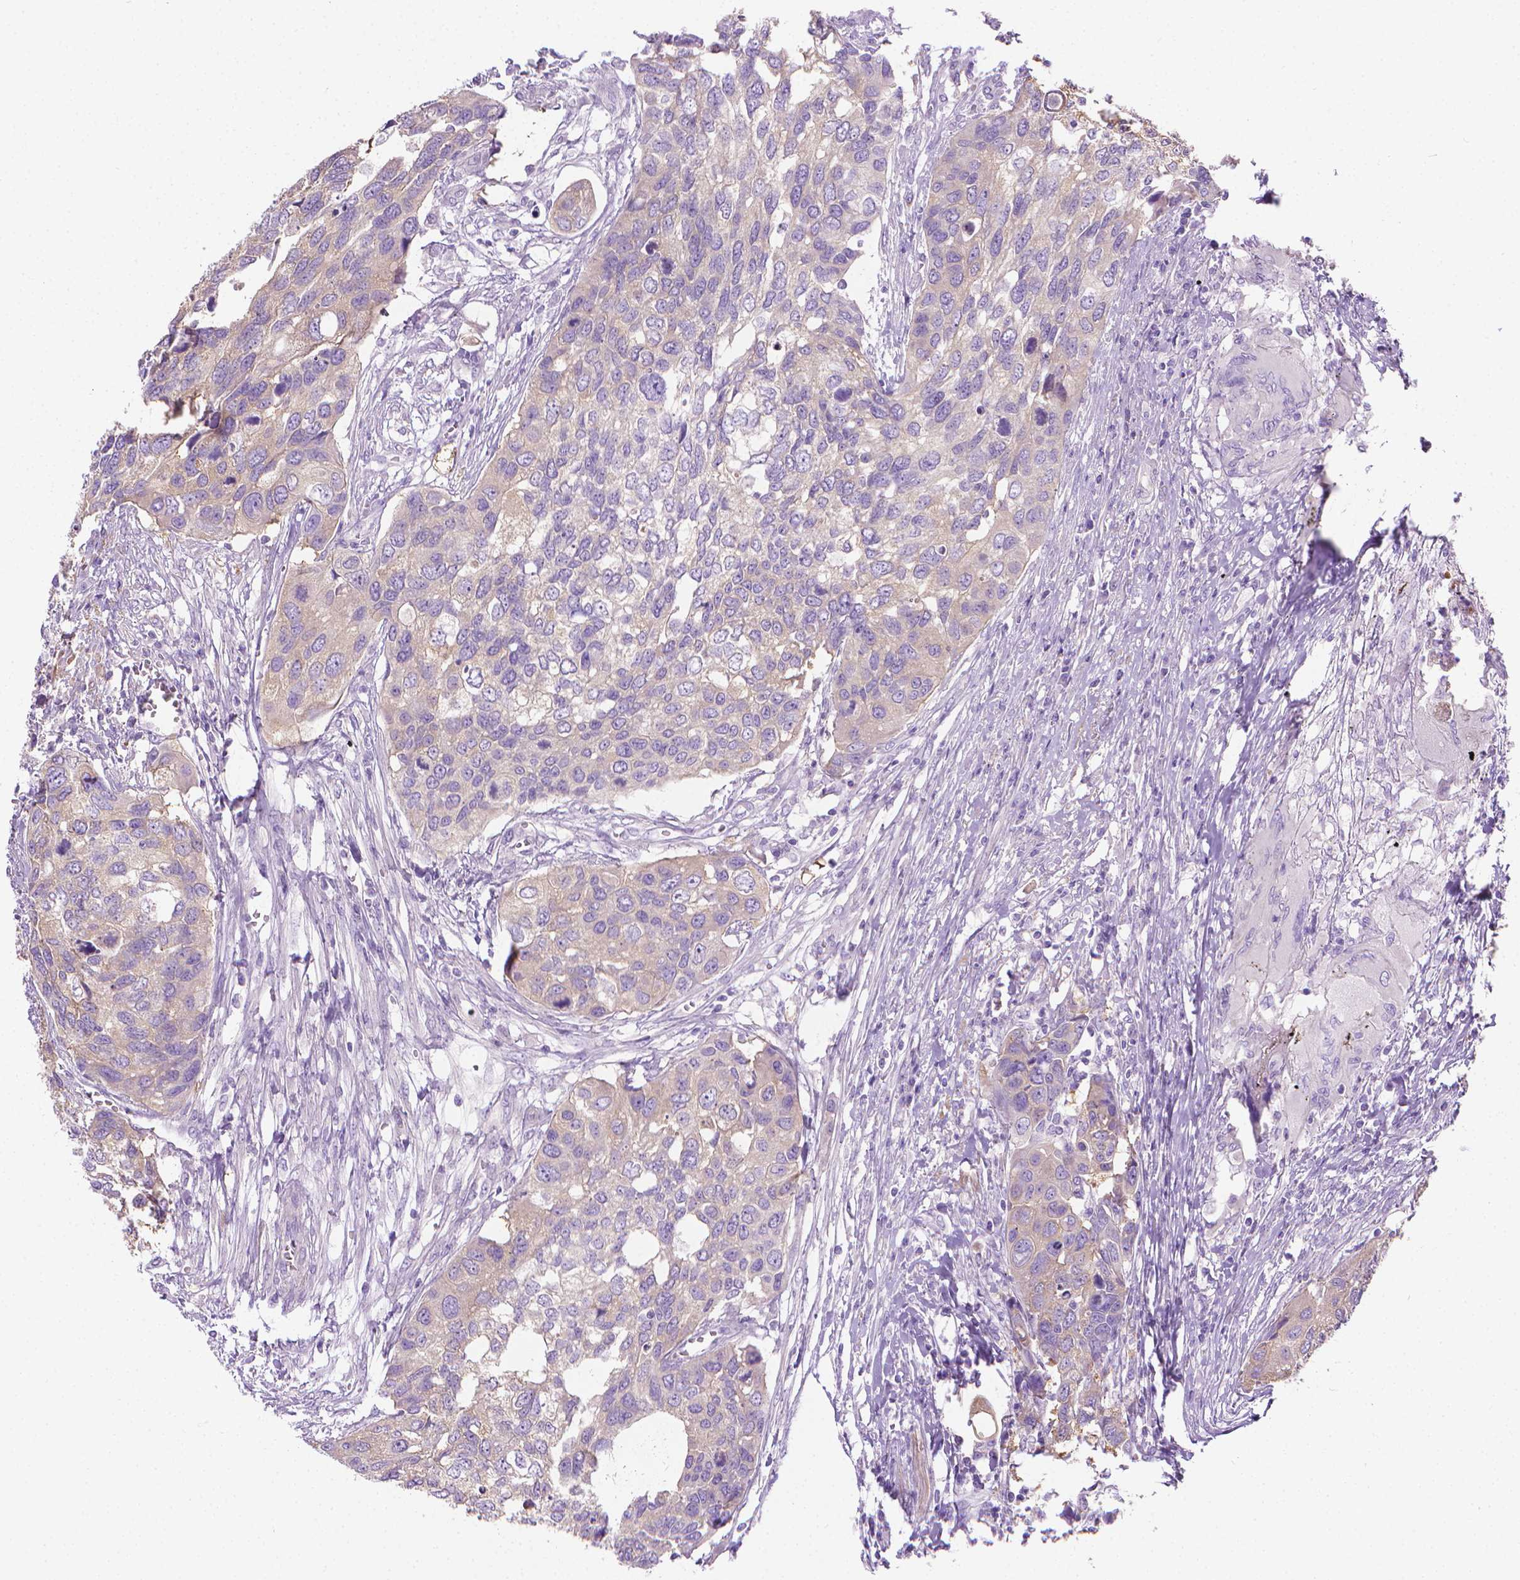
{"staining": {"intensity": "weak", "quantity": "<25%", "location": "cytoplasmic/membranous"}, "tissue": "urothelial cancer", "cell_type": "Tumor cells", "image_type": "cancer", "snomed": [{"axis": "morphology", "description": "Urothelial carcinoma, High grade"}, {"axis": "topography", "description": "Urinary bladder"}], "caption": "A high-resolution image shows immunohistochemistry staining of urothelial carcinoma (high-grade), which shows no significant expression in tumor cells.", "gene": "FASN", "patient": {"sex": "male", "age": 60}}